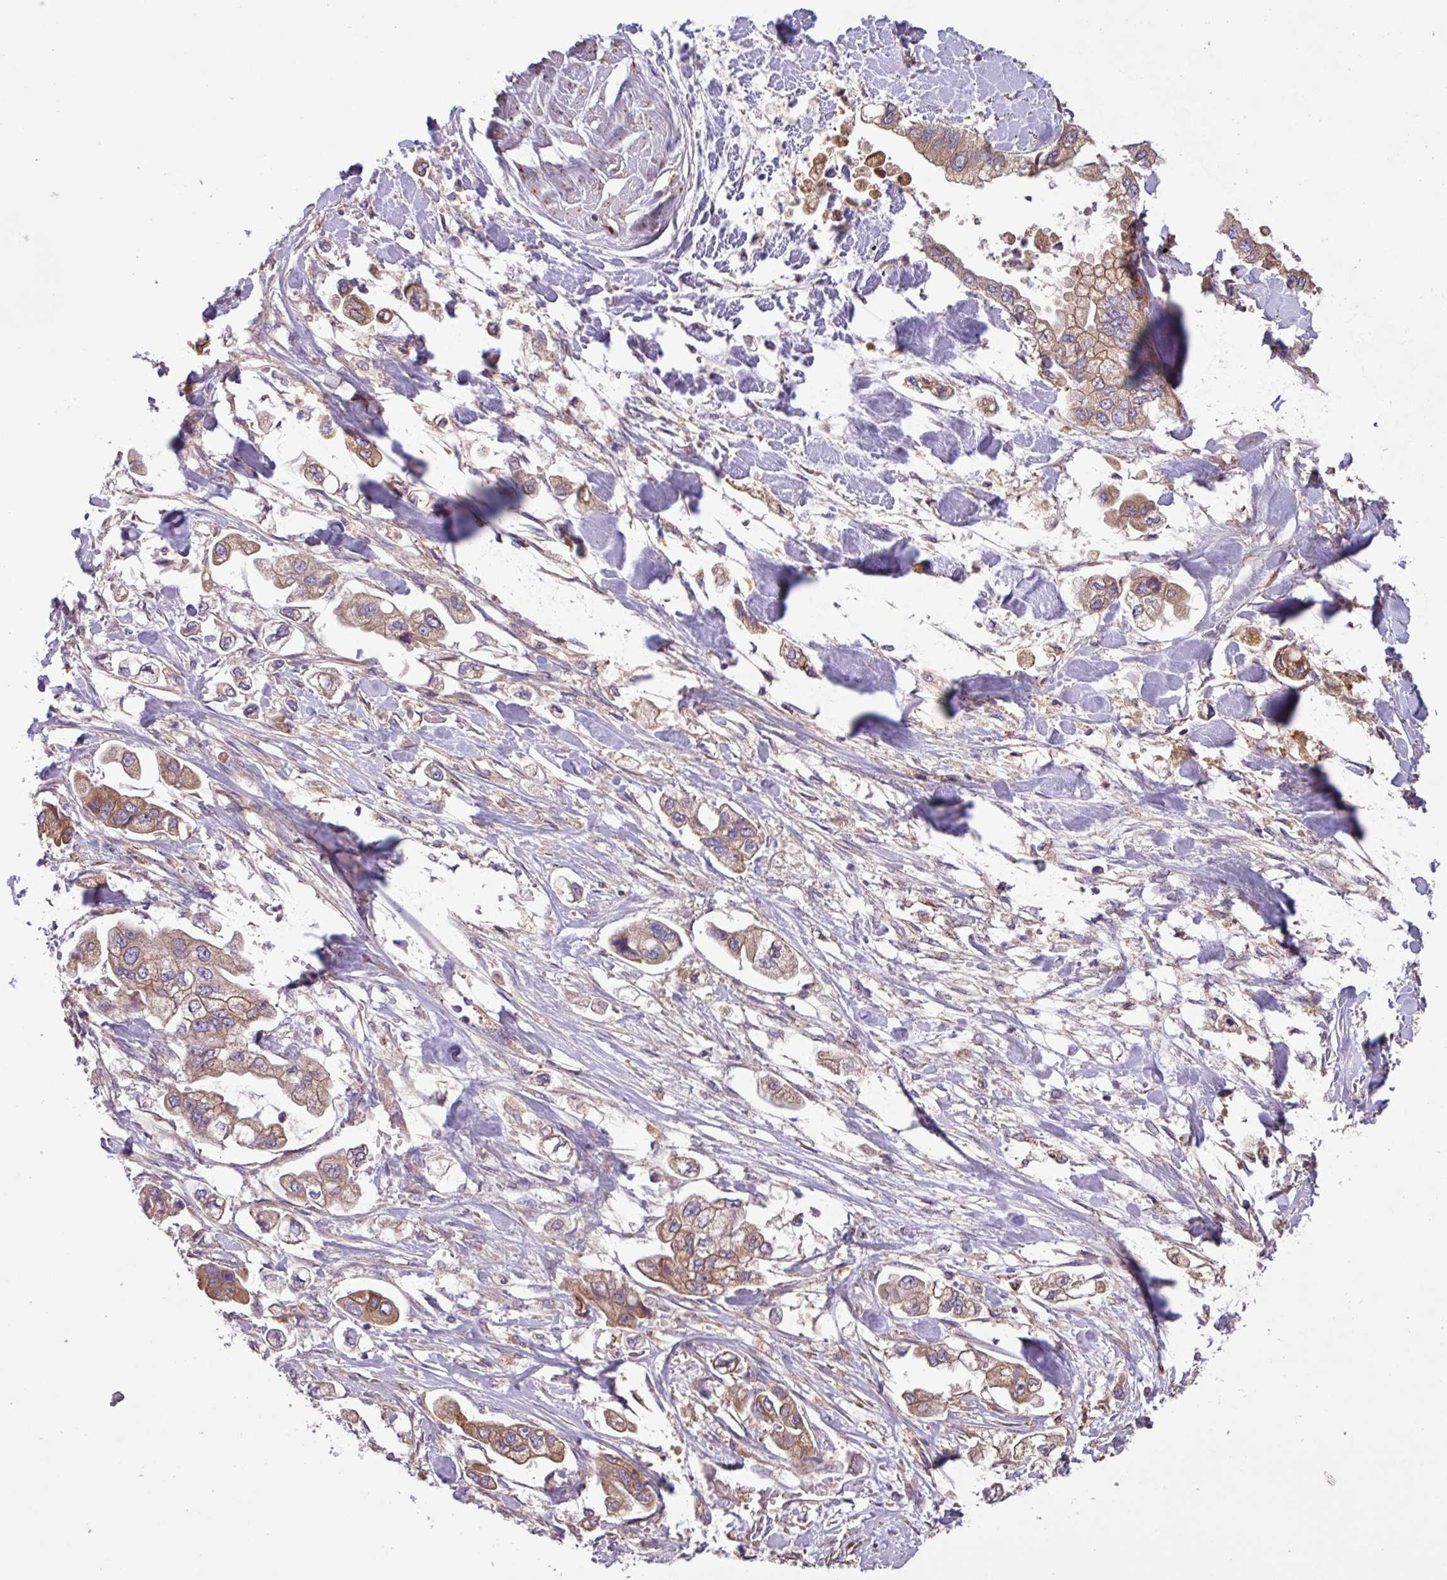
{"staining": {"intensity": "moderate", "quantity": ">75%", "location": "cytoplasmic/membranous"}, "tissue": "stomach cancer", "cell_type": "Tumor cells", "image_type": "cancer", "snomed": [{"axis": "morphology", "description": "Adenocarcinoma, NOS"}, {"axis": "topography", "description": "Stomach"}], "caption": "Tumor cells reveal medium levels of moderate cytoplasmic/membranous expression in about >75% of cells in human stomach cancer (adenocarcinoma).", "gene": "PTPRQ", "patient": {"sex": "male", "age": 62}}